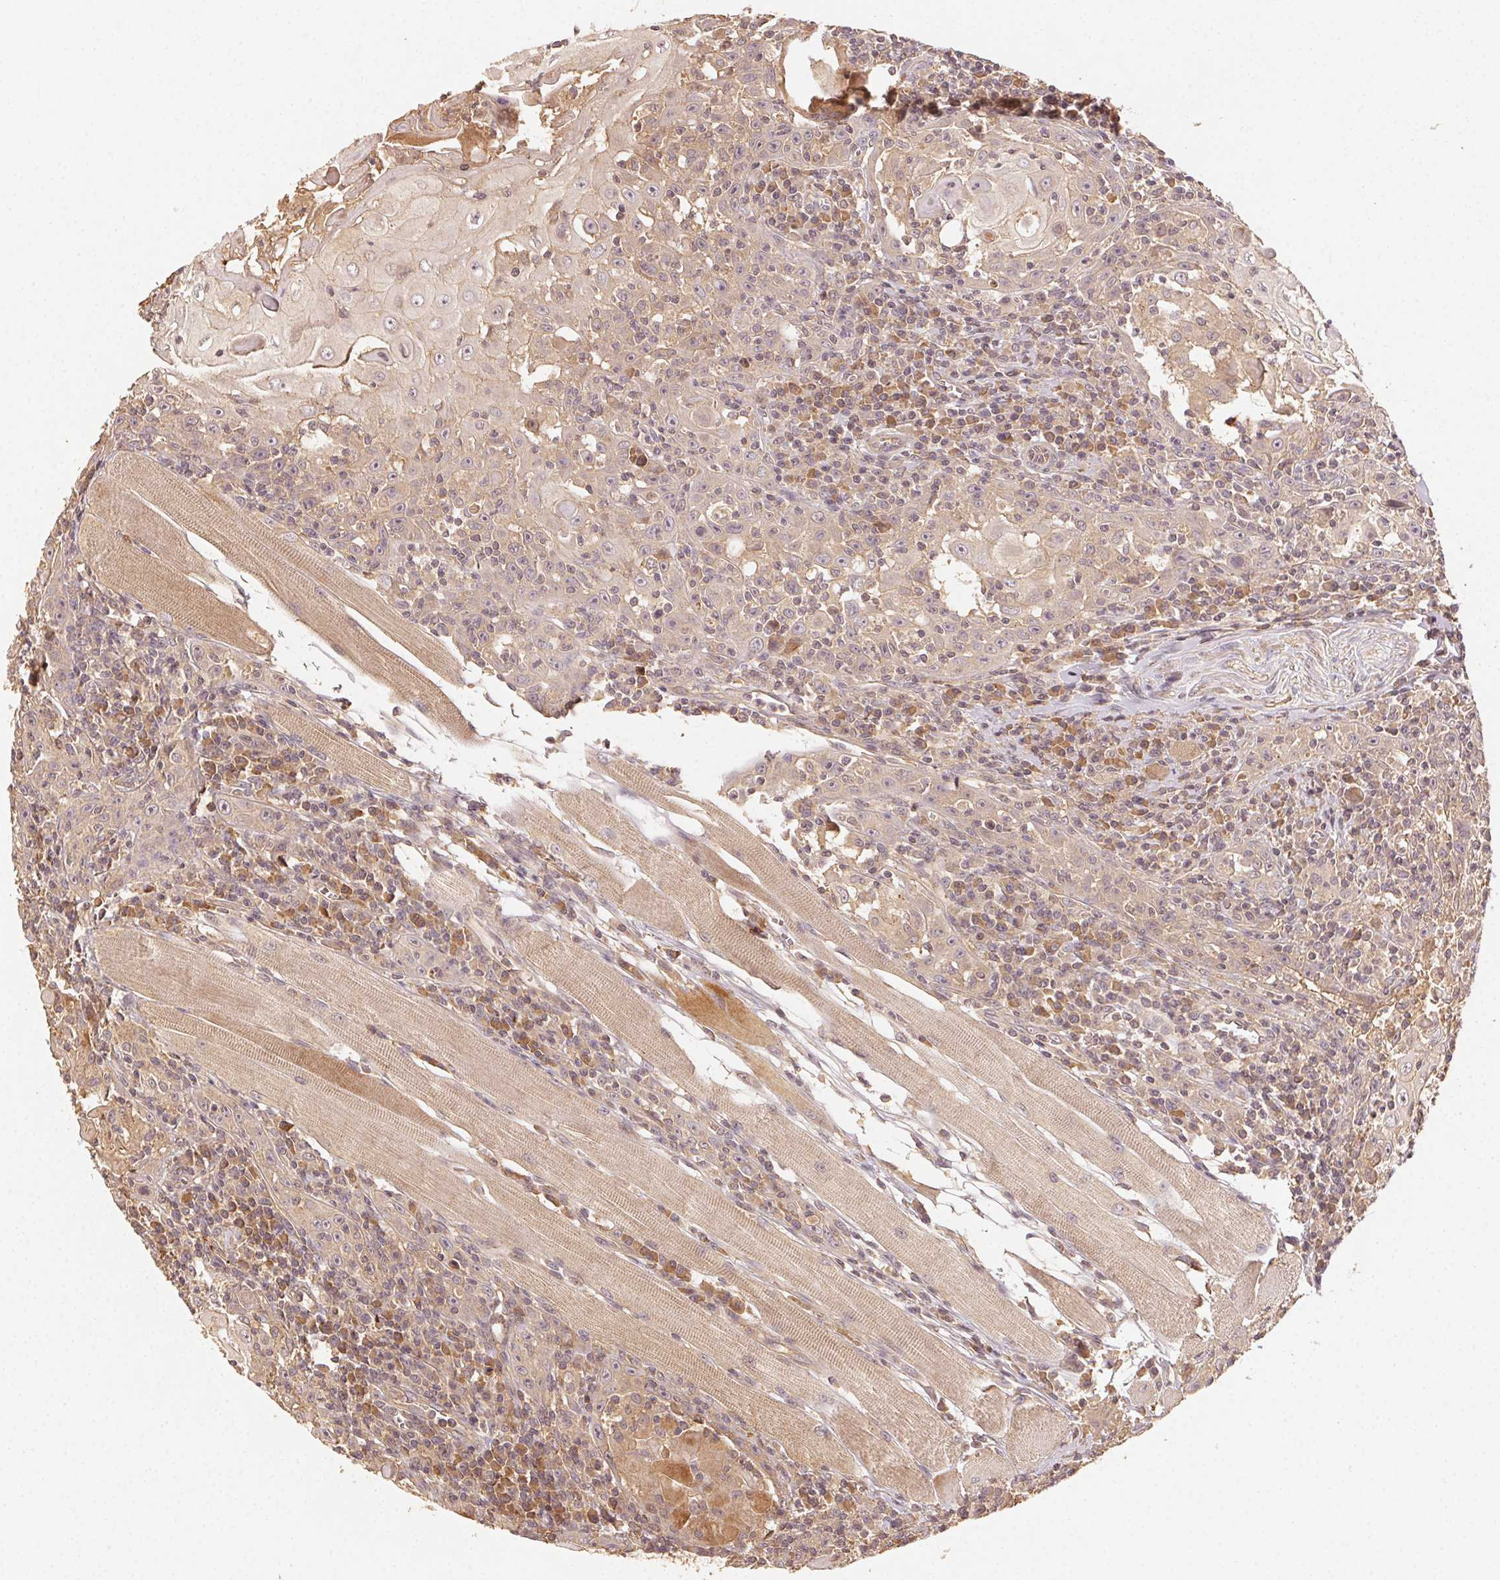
{"staining": {"intensity": "weak", "quantity": "25%-75%", "location": "cytoplasmic/membranous"}, "tissue": "head and neck cancer", "cell_type": "Tumor cells", "image_type": "cancer", "snomed": [{"axis": "morphology", "description": "Squamous cell carcinoma, NOS"}, {"axis": "topography", "description": "Head-Neck"}], "caption": "Immunohistochemistry (DAB (3,3'-diaminobenzidine)) staining of head and neck cancer reveals weak cytoplasmic/membranous protein positivity in approximately 25%-75% of tumor cells. (Brightfield microscopy of DAB IHC at high magnification).", "gene": "RALA", "patient": {"sex": "male", "age": 52}}